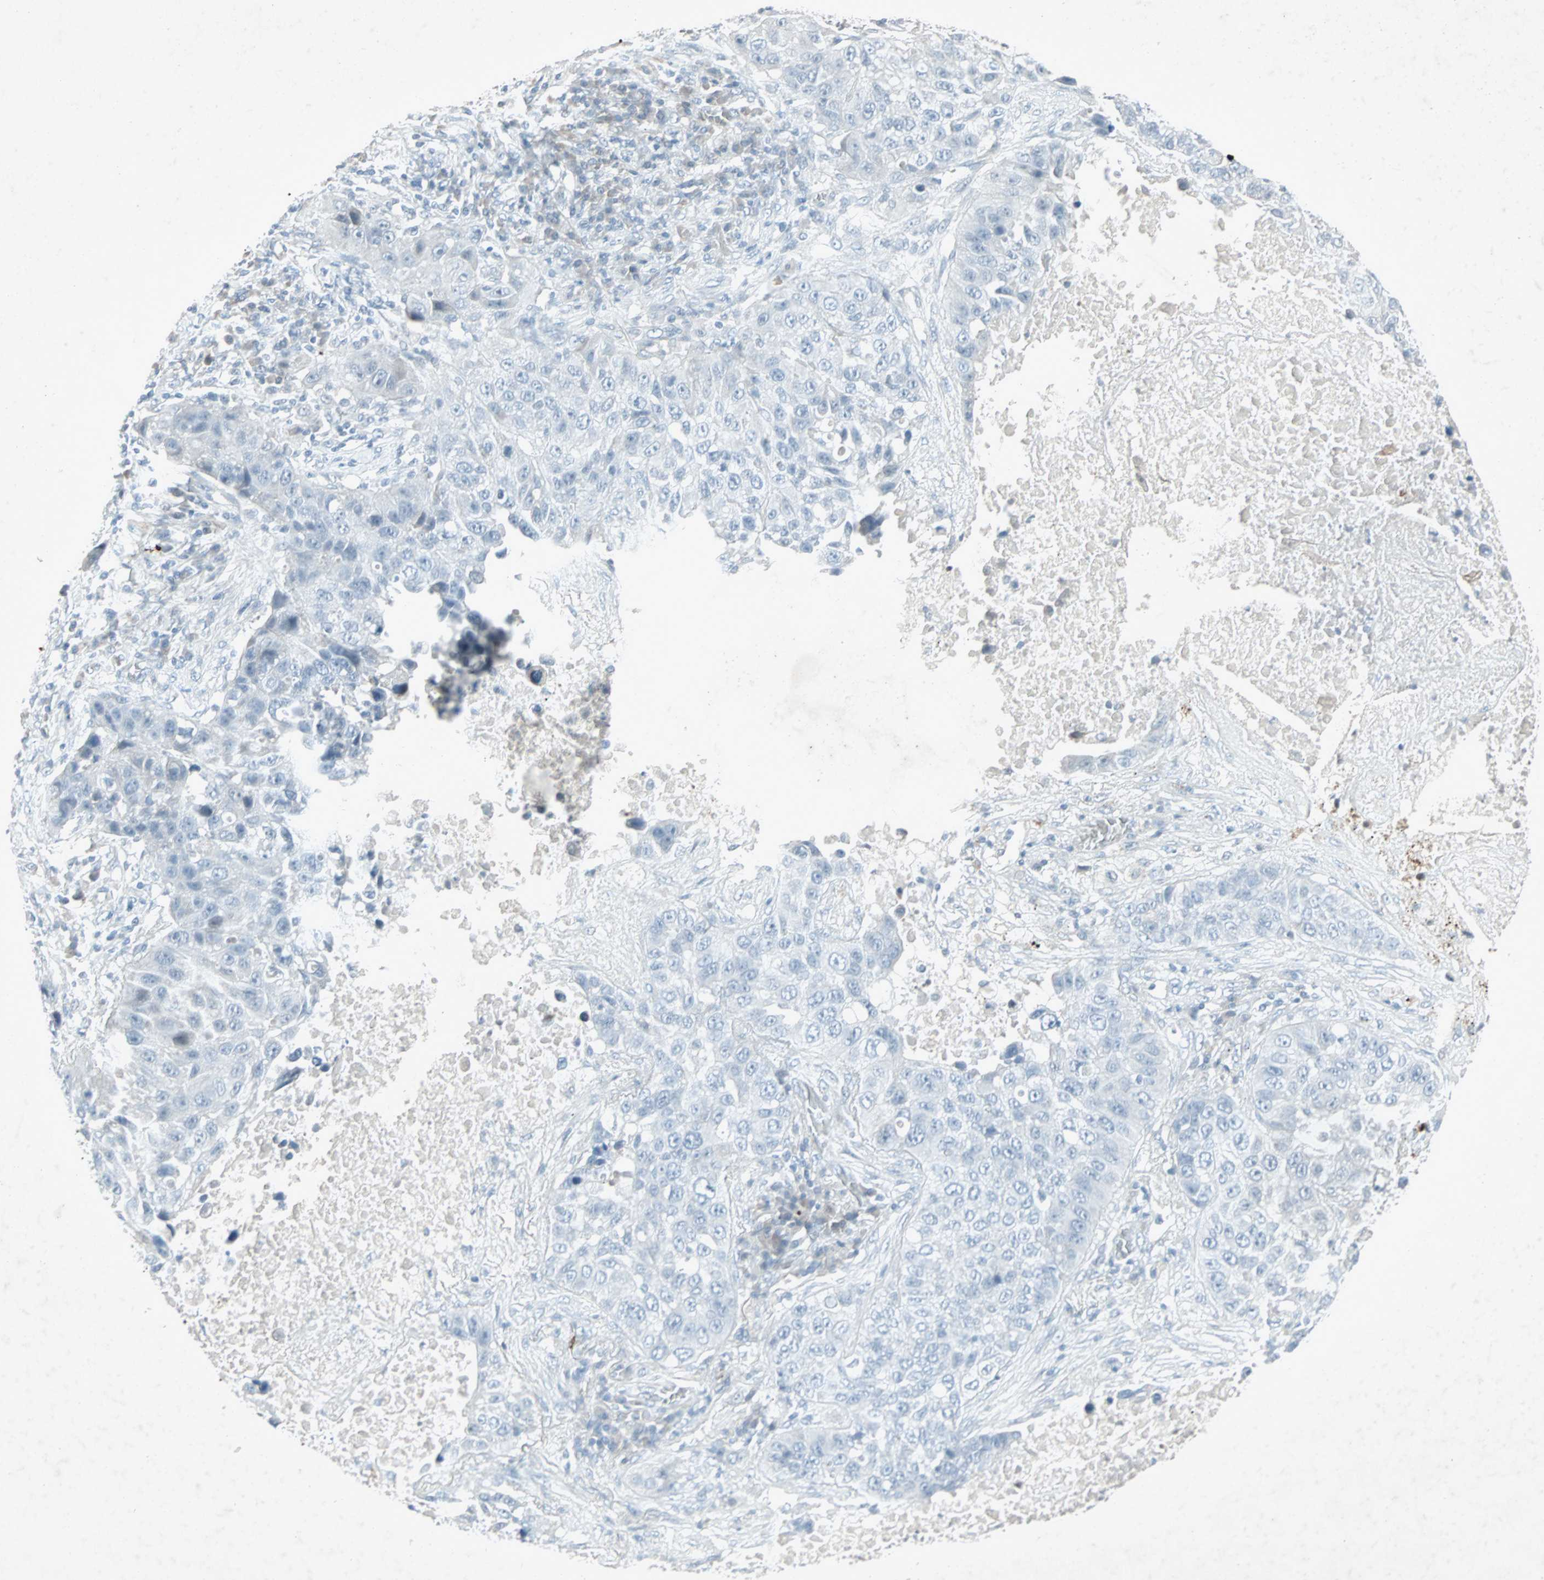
{"staining": {"intensity": "negative", "quantity": "none", "location": "none"}, "tissue": "lung cancer", "cell_type": "Tumor cells", "image_type": "cancer", "snomed": [{"axis": "morphology", "description": "Squamous cell carcinoma, NOS"}, {"axis": "topography", "description": "Lung"}], "caption": "This histopathology image is of squamous cell carcinoma (lung) stained with immunohistochemistry to label a protein in brown with the nuclei are counter-stained blue. There is no staining in tumor cells. (Stains: DAB (3,3'-diaminobenzidine) immunohistochemistry (IHC) with hematoxylin counter stain, Microscopy: brightfield microscopy at high magnification).", "gene": "LANCL3", "patient": {"sex": "male", "age": 57}}